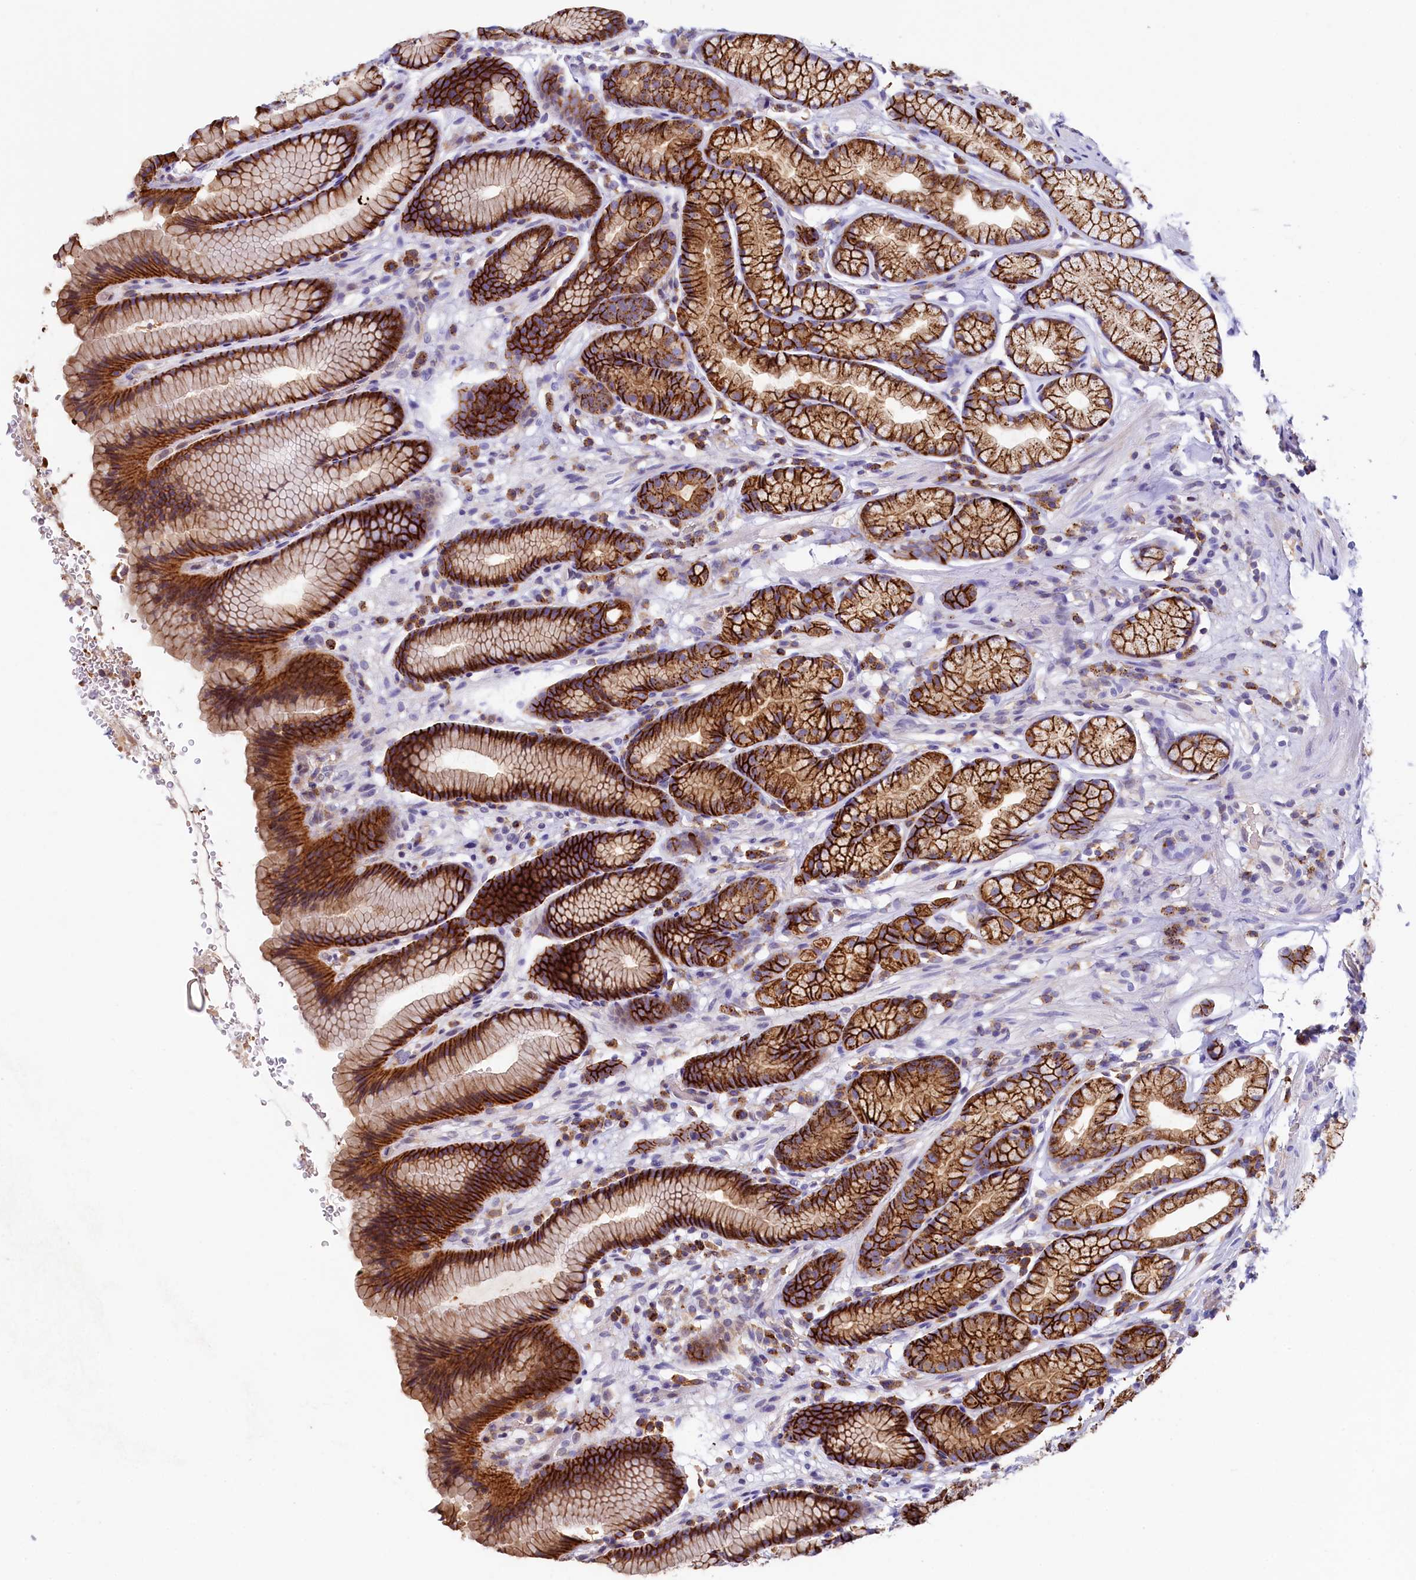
{"staining": {"intensity": "strong", "quantity": ">75%", "location": "cytoplasmic/membranous"}, "tissue": "stomach", "cell_type": "Glandular cells", "image_type": "normal", "snomed": [{"axis": "morphology", "description": "Normal tissue, NOS"}, {"axis": "topography", "description": "Stomach"}], "caption": "Immunohistochemistry of normal stomach displays high levels of strong cytoplasmic/membranous staining in approximately >75% of glandular cells.", "gene": "HPS6", "patient": {"sex": "male", "age": 42}}